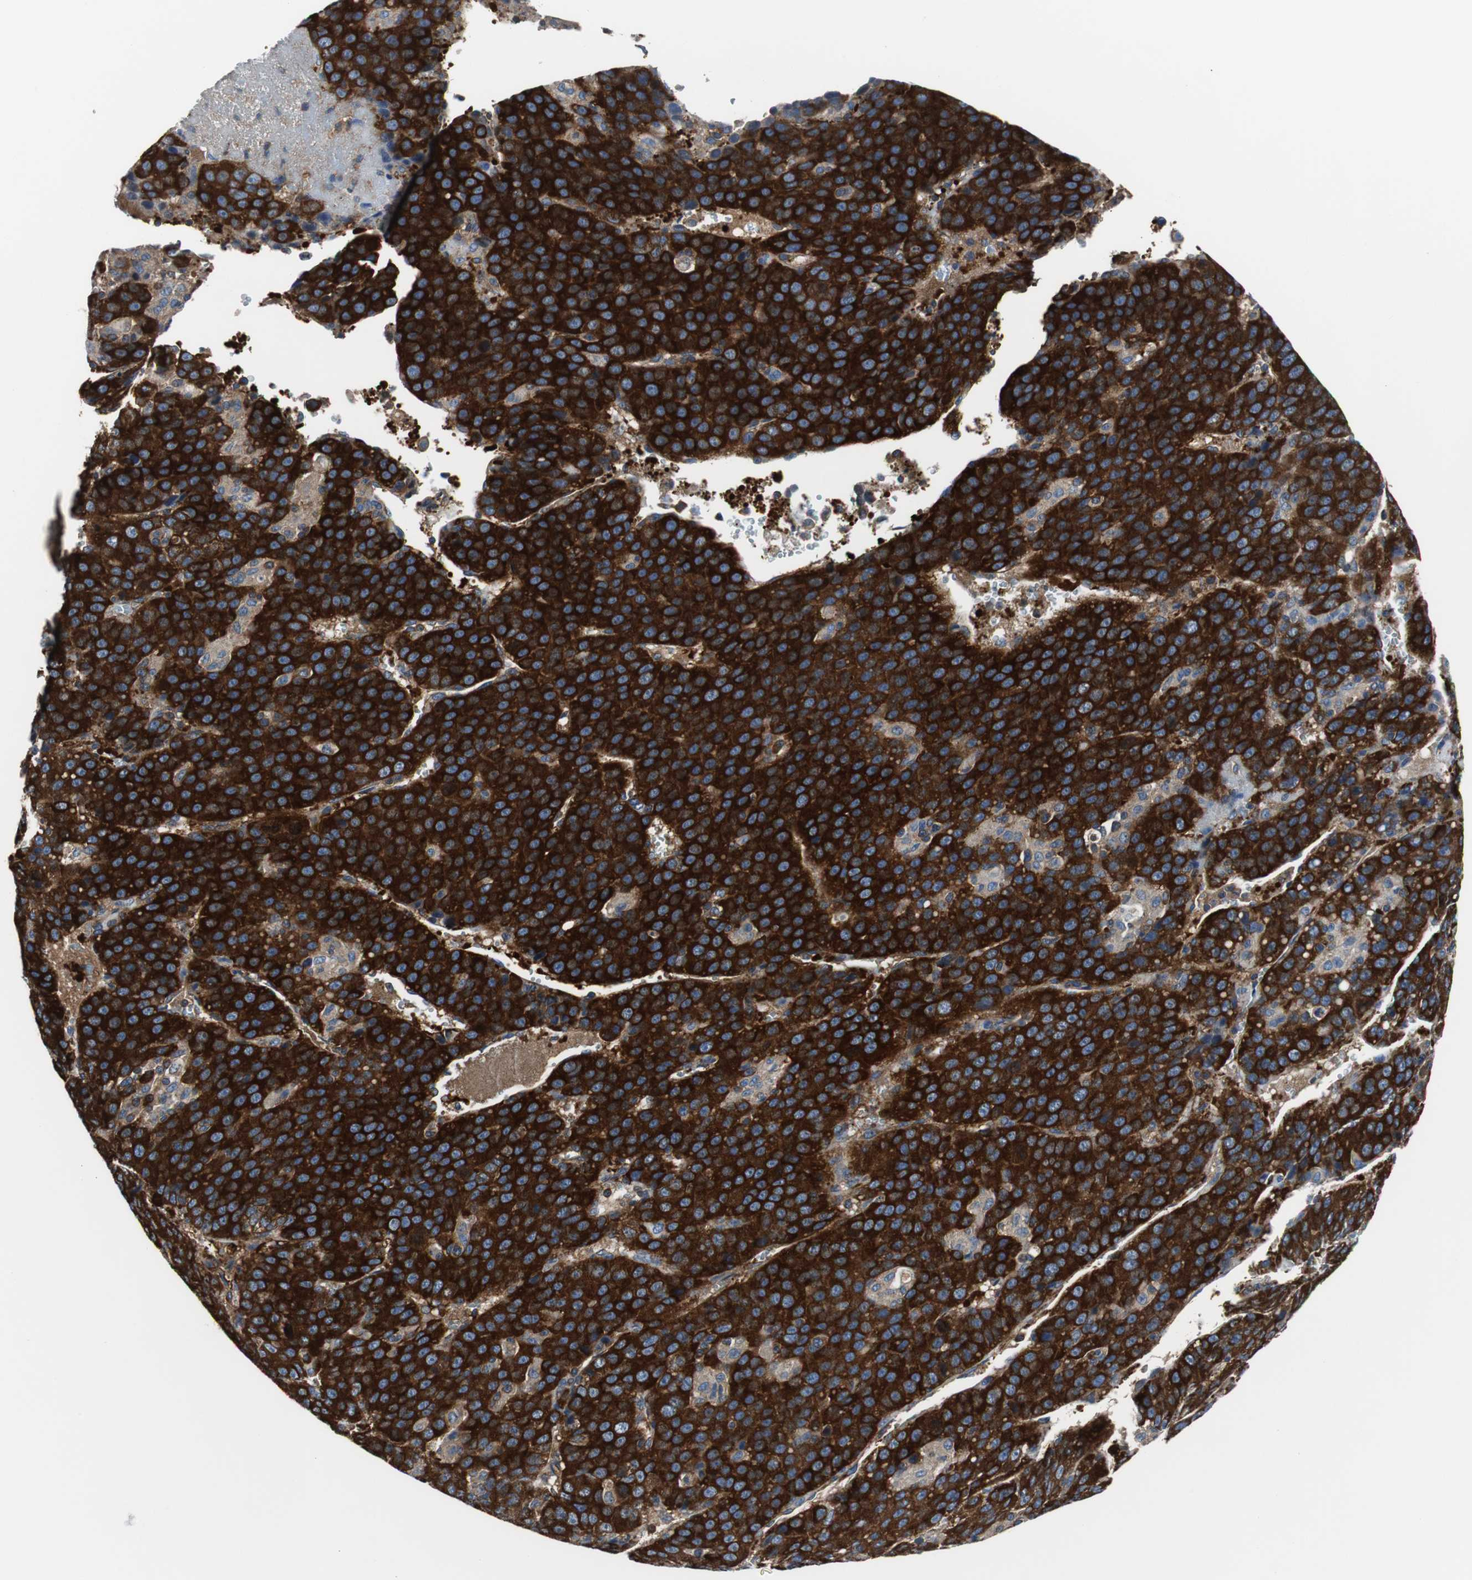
{"staining": {"intensity": "strong", "quantity": ">75%", "location": "cytoplasmic/membranous"}, "tissue": "liver cancer", "cell_type": "Tumor cells", "image_type": "cancer", "snomed": [{"axis": "morphology", "description": "Carcinoma, Hepatocellular, NOS"}, {"axis": "topography", "description": "Liver"}], "caption": "Immunohistochemistry (IHC) (DAB) staining of human liver cancer reveals strong cytoplasmic/membranous protein positivity in approximately >75% of tumor cells.", "gene": "BRAF", "patient": {"sex": "female", "age": 53}}